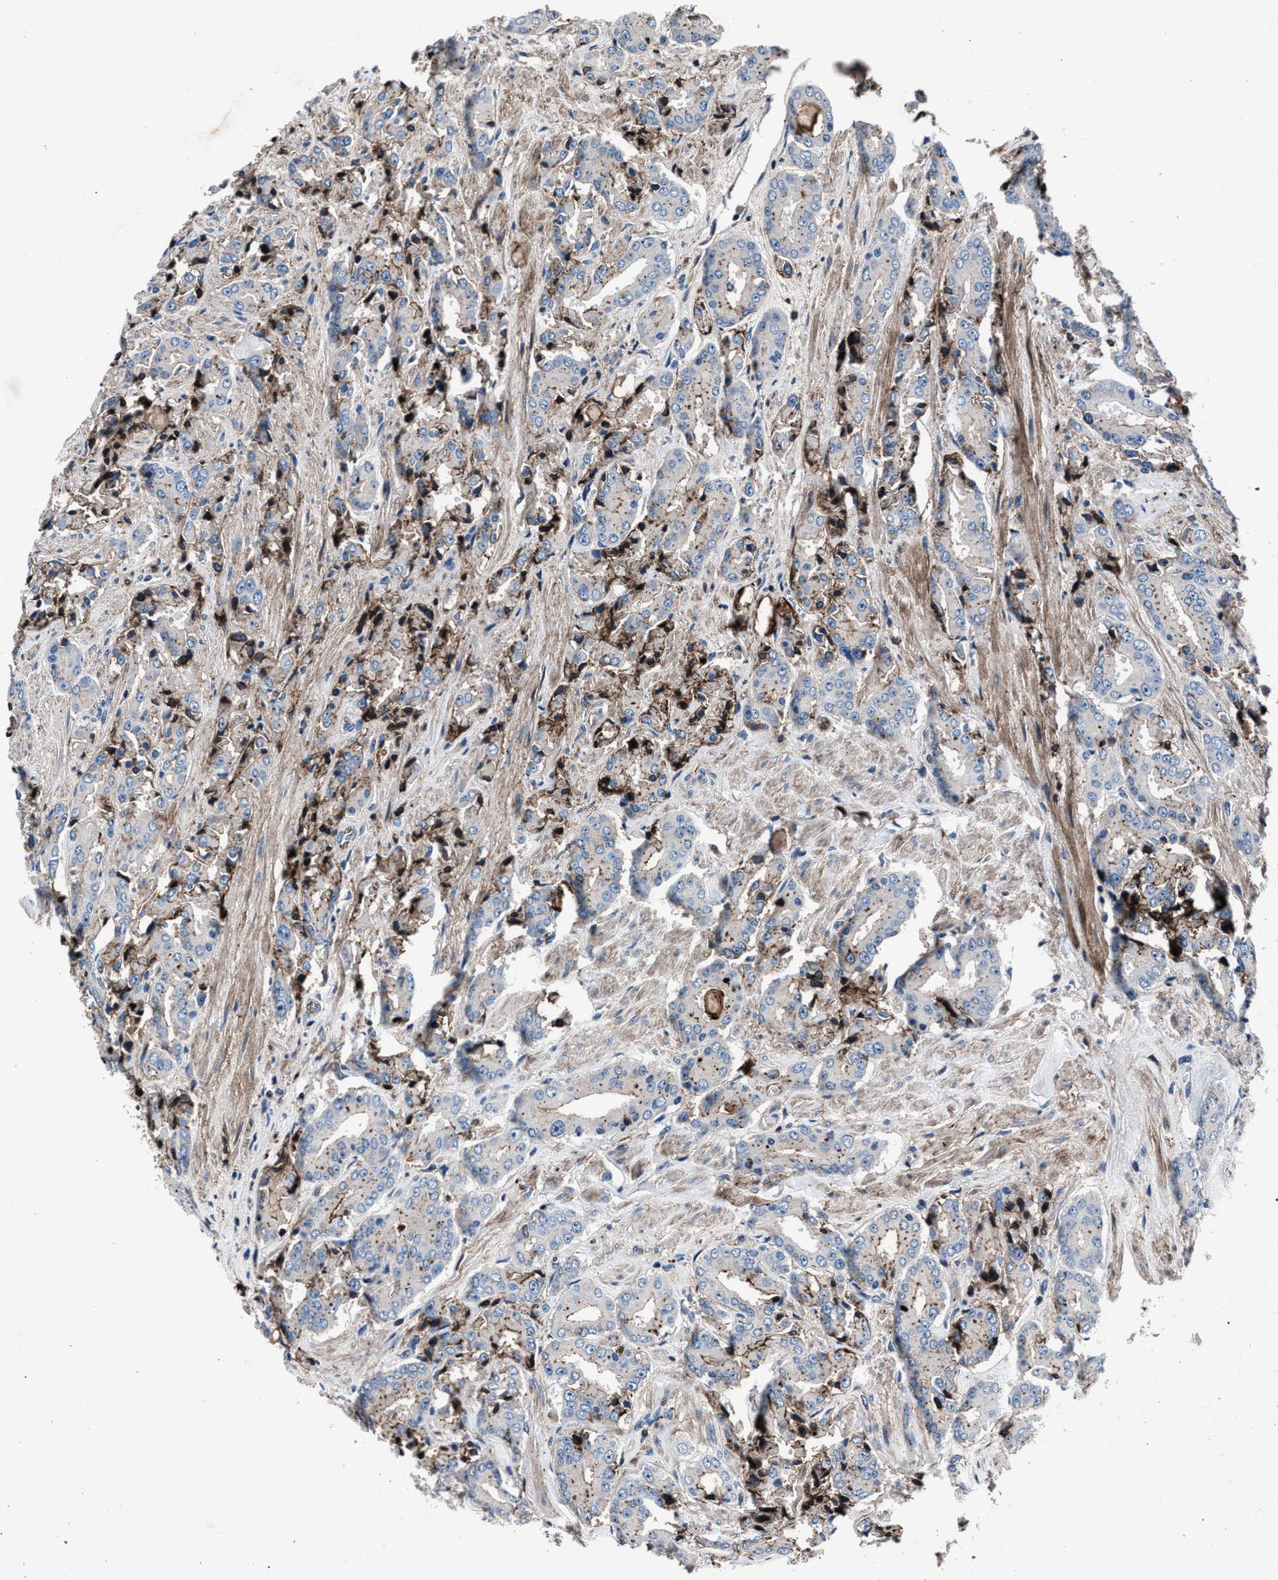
{"staining": {"intensity": "strong", "quantity": "<25%", "location": "cytoplasmic/membranous"}, "tissue": "prostate cancer", "cell_type": "Tumor cells", "image_type": "cancer", "snomed": [{"axis": "morphology", "description": "Adenocarcinoma, High grade"}, {"axis": "topography", "description": "Prostate"}], "caption": "Prostate cancer stained with DAB (3,3'-diaminobenzidine) immunohistochemistry (IHC) shows medium levels of strong cytoplasmic/membranous staining in about <25% of tumor cells.", "gene": "MFSD11", "patient": {"sex": "male", "age": 71}}